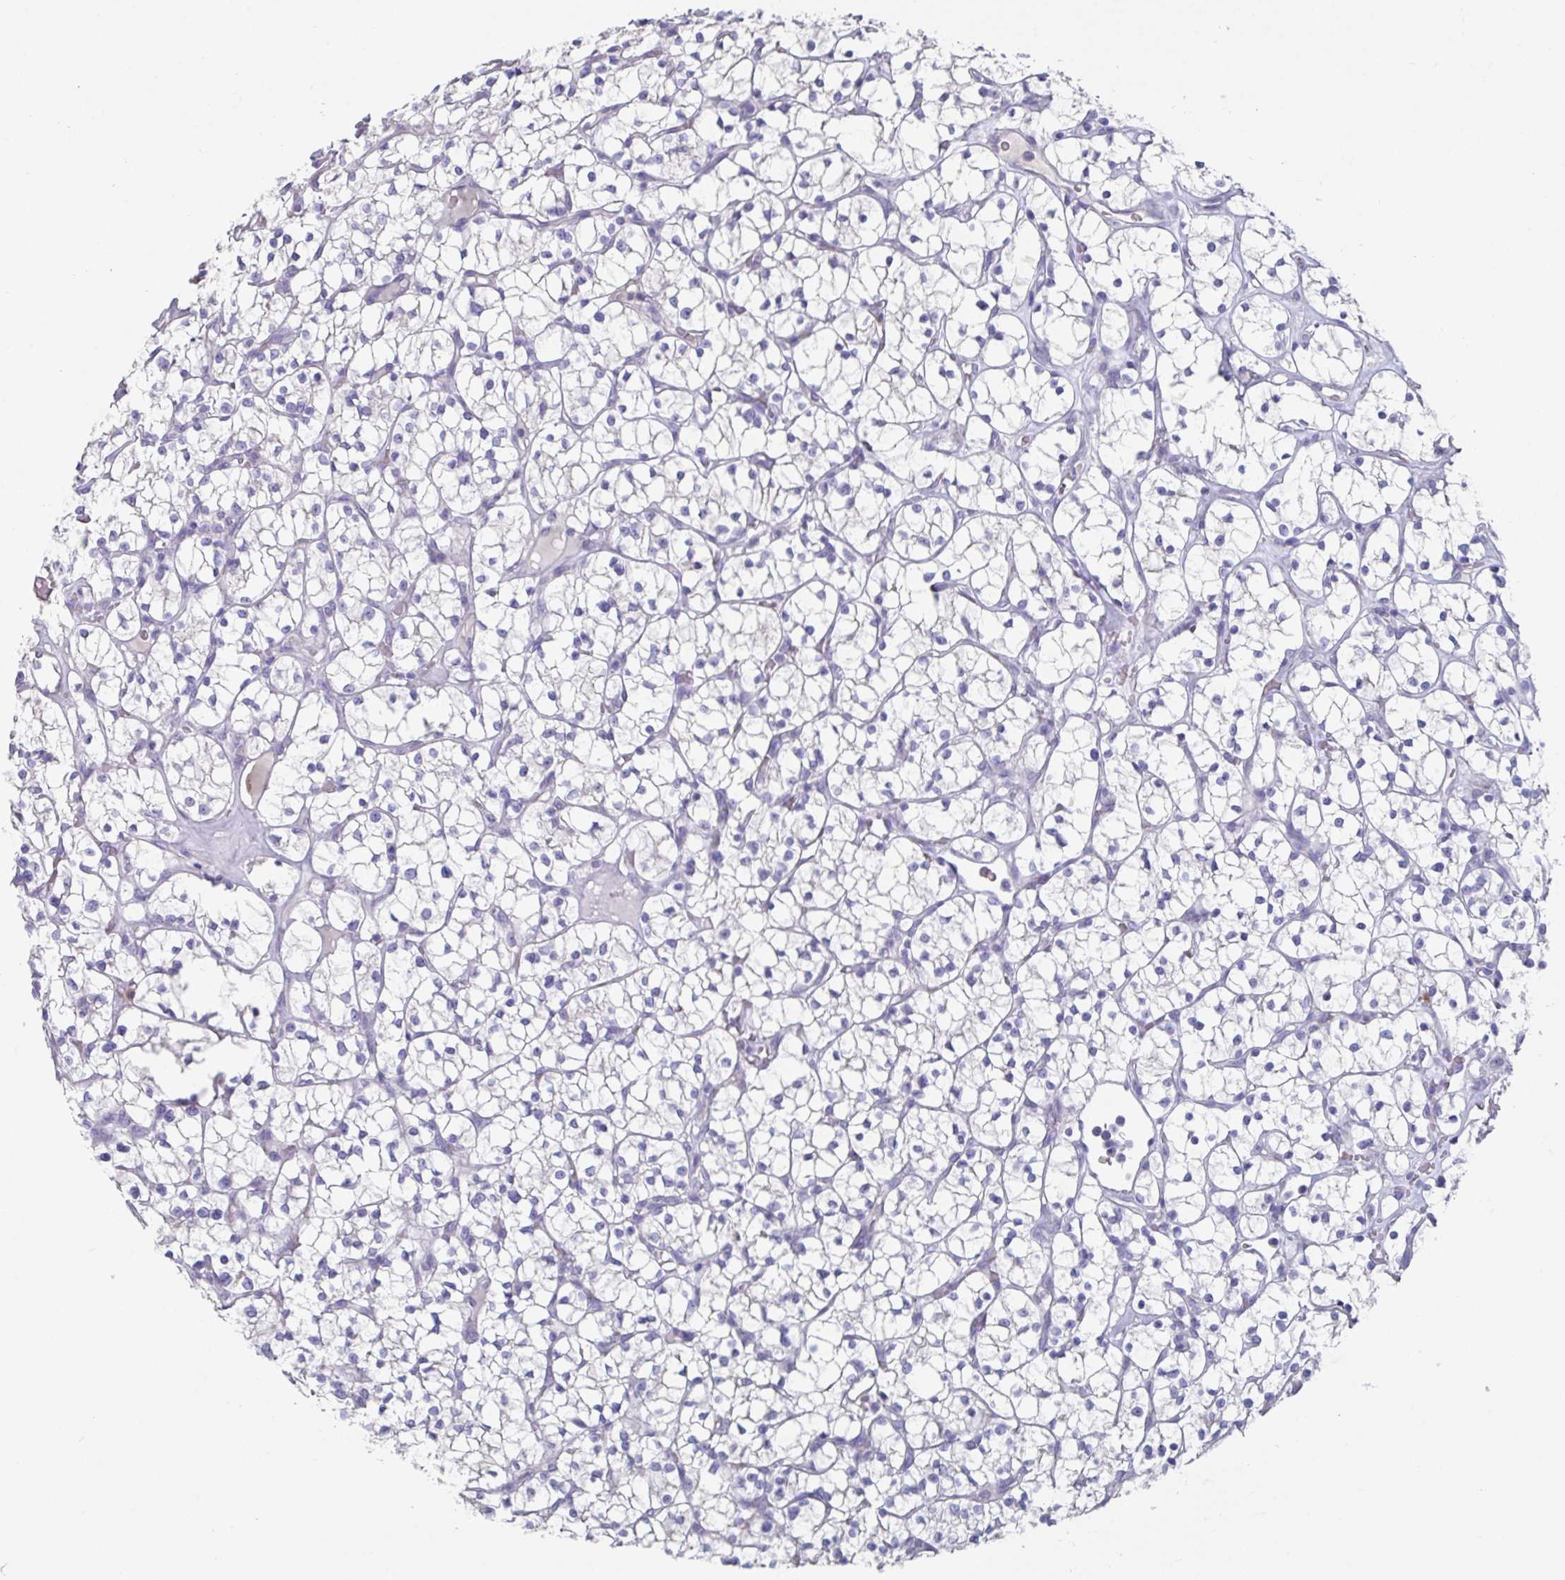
{"staining": {"intensity": "negative", "quantity": "none", "location": "none"}, "tissue": "renal cancer", "cell_type": "Tumor cells", "image_type": "cancer", "snomed": [{"axis": "morphology", "description": "Adenocarcinoma, NOS"}, {"axis": "topography", "description": "Kidney"}], "caption": "Micrograph shows no protein staining in tumor cells of adenocarcinoma (renal) tissue.", "gene": "SLC44A4", "patient": {"sex": "female", "age": 64}}